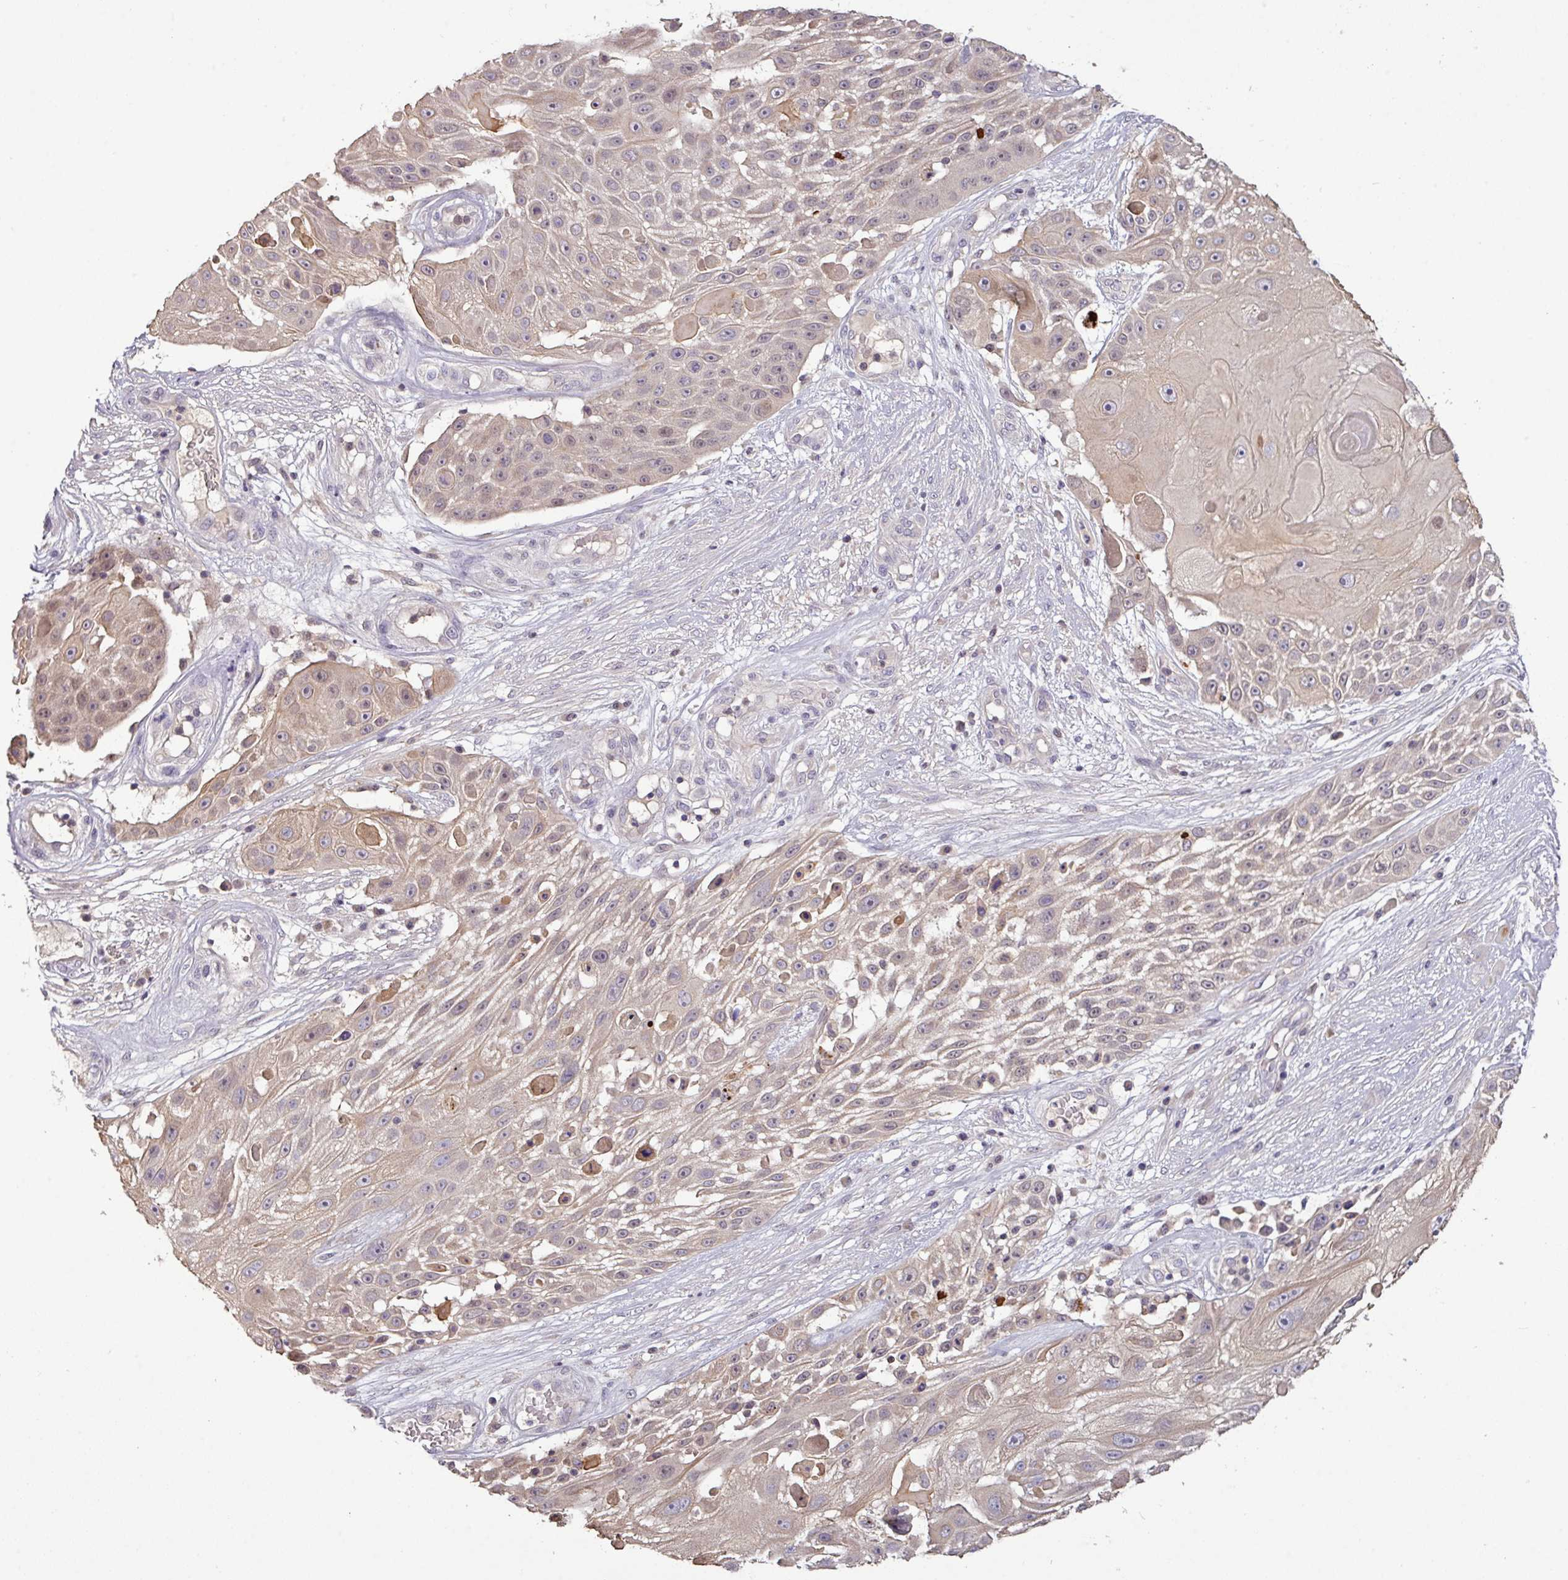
{"staining": {"intensity": "weak", "quantity": ">75%", "location": "cytoplasmic/membranous"}, "tissue": "skin cancer", "cell_type": "Tumor cells", "image_type": "cancer", "snomed": [{"axis": "morphology", "description": "Squamous cell carcinoma, NOS"}, {"axis": "topography", "description": "Skin"}], "caption": "This is an image of immunohistochemistry staining of squamous cell carcinoma (skin), which shows weak positivity in the cytoplasmic/membranous of tumor cells.", "gene": "TMEM62", "patient": {"sex": "female", "age": 86}}